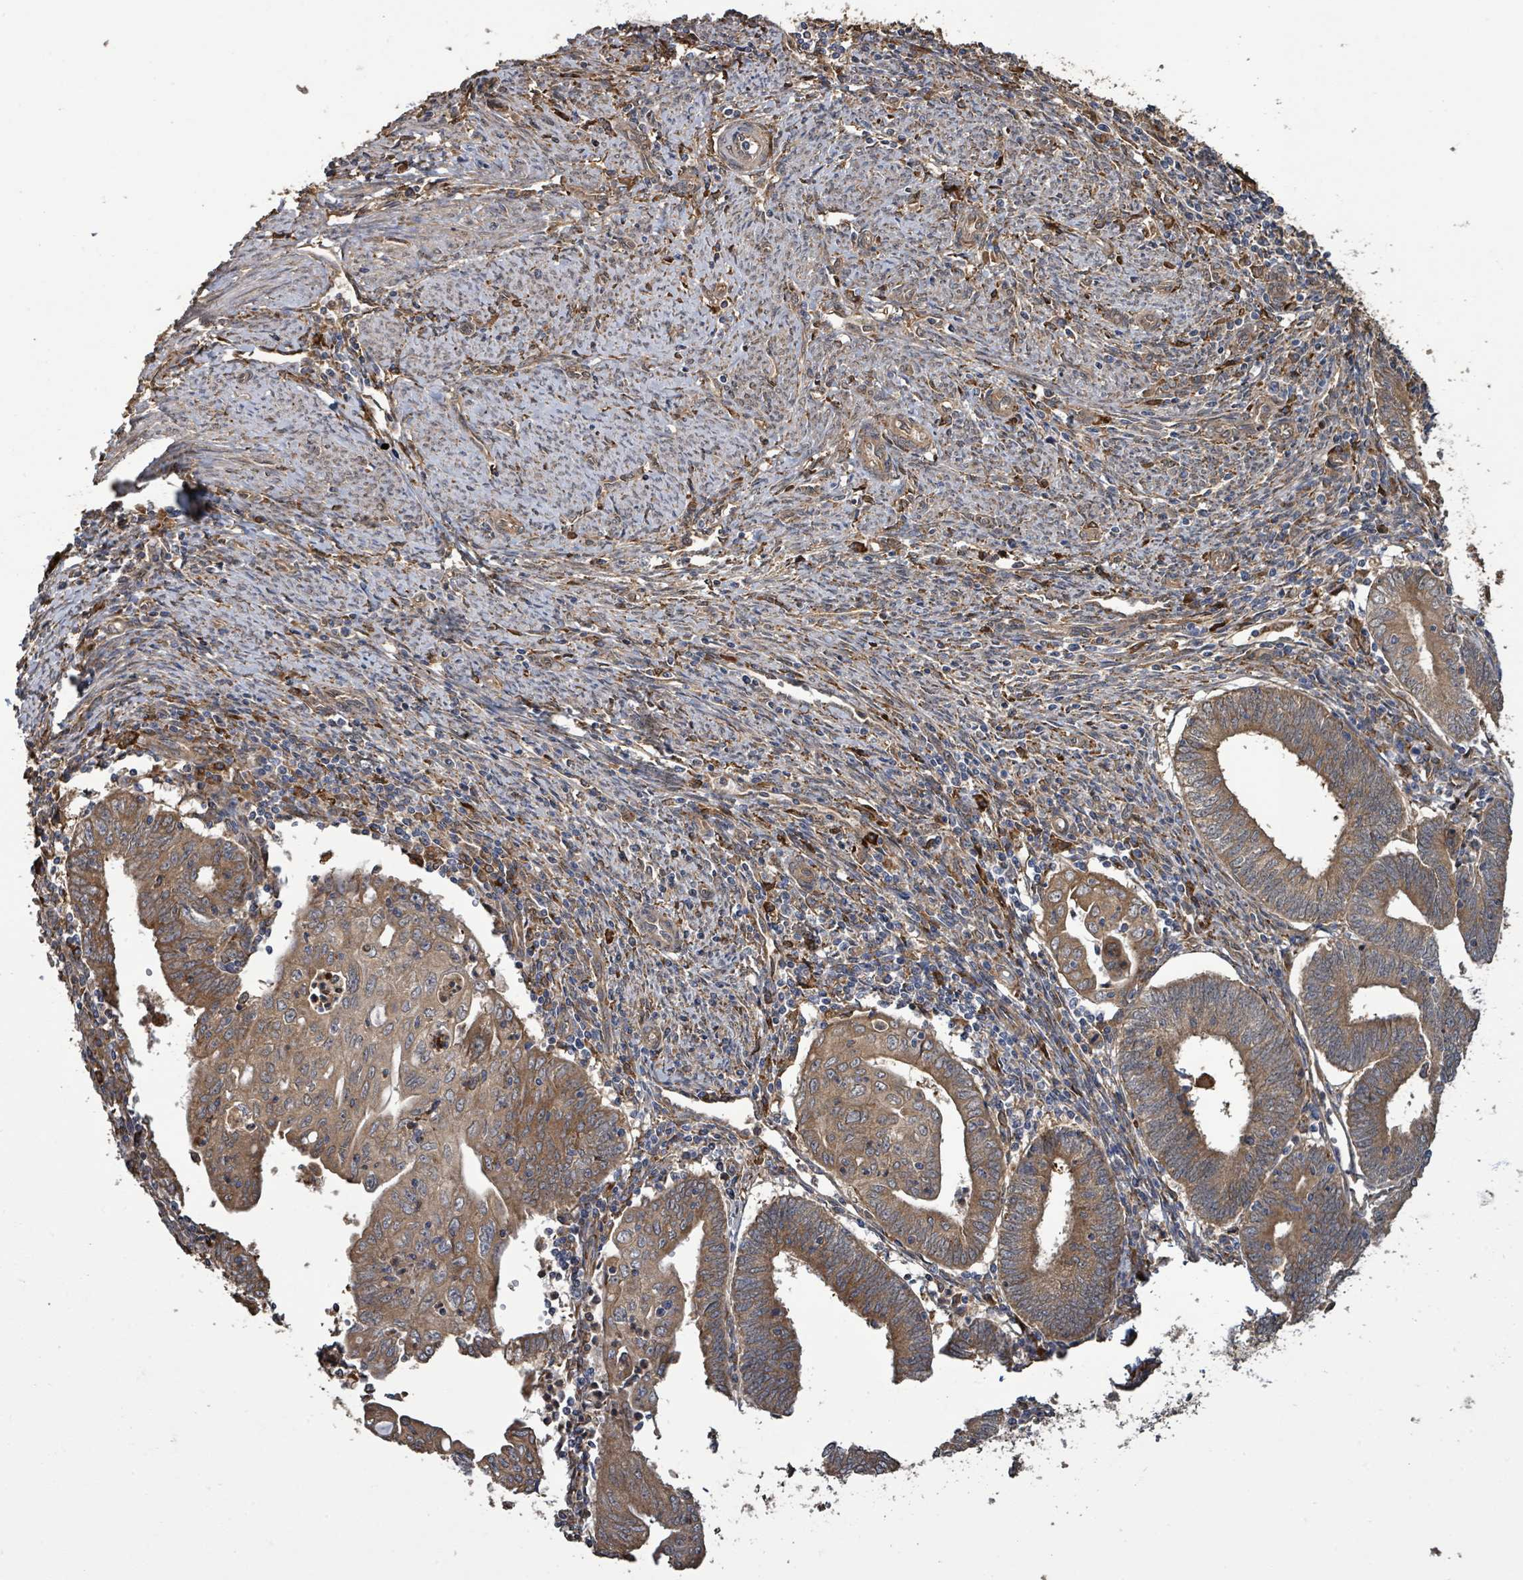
{"staining": {"intensity": "moderate", "quantity": ">75%", "location": "cytoplasmic/membranous"}, "tissue": "endometrial cancer", "cell_type": "Tumor cells", "image_type": "cancer", "snomed": [{"axis": "morphology", "description": "Adenocarcinoma, NOS"}, {"axis": "topography", "description": "Endometrium"}], "caption": "Immunohistochemical staining of human adenocarcinoma (endometrial) displays moderate cytoplasmic/membranous protein staining in about >75% of tumor cells.", "gene": "ARPIN", "patient": {"sex": "female", "age": 60}}